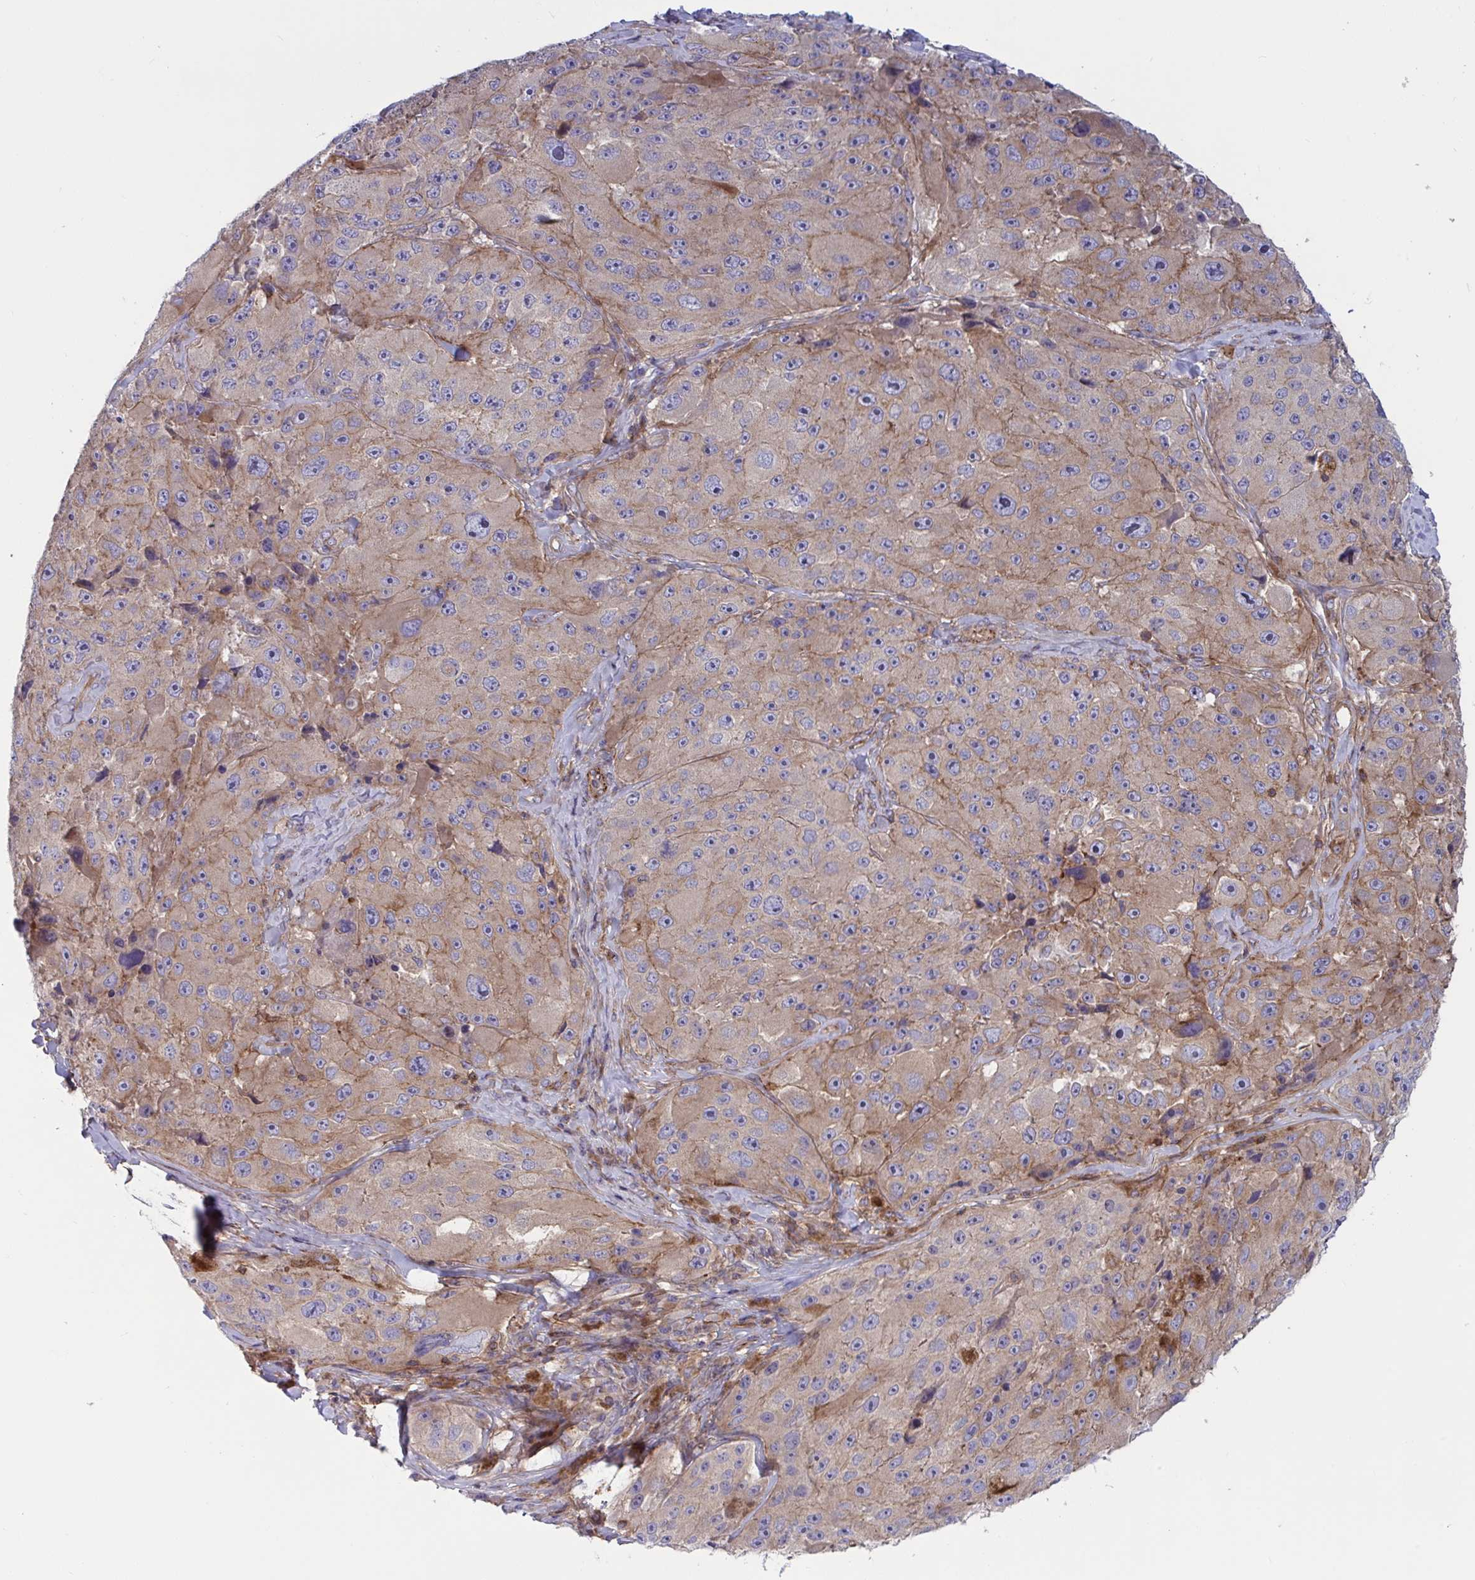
{"staining": {"intensity": "weak", "quantity": "<25%", "location": "cytoplasmic/membranous"}, "tissue": "melanoma", "cell_type": "Tumor cells", "image_type": "cancer", "snomed": [{"axis": "morphology", "description": "Malignant melanoma, Metastatic site"}, {"axis": "topography", "description": "Lymph node"}], "caption": "Immunohistochemistry (IHC) of melanoma demonstrates no expression in tumor cells.", "gene": "TANK", "patient": {"sex": "male", "age": 62}}